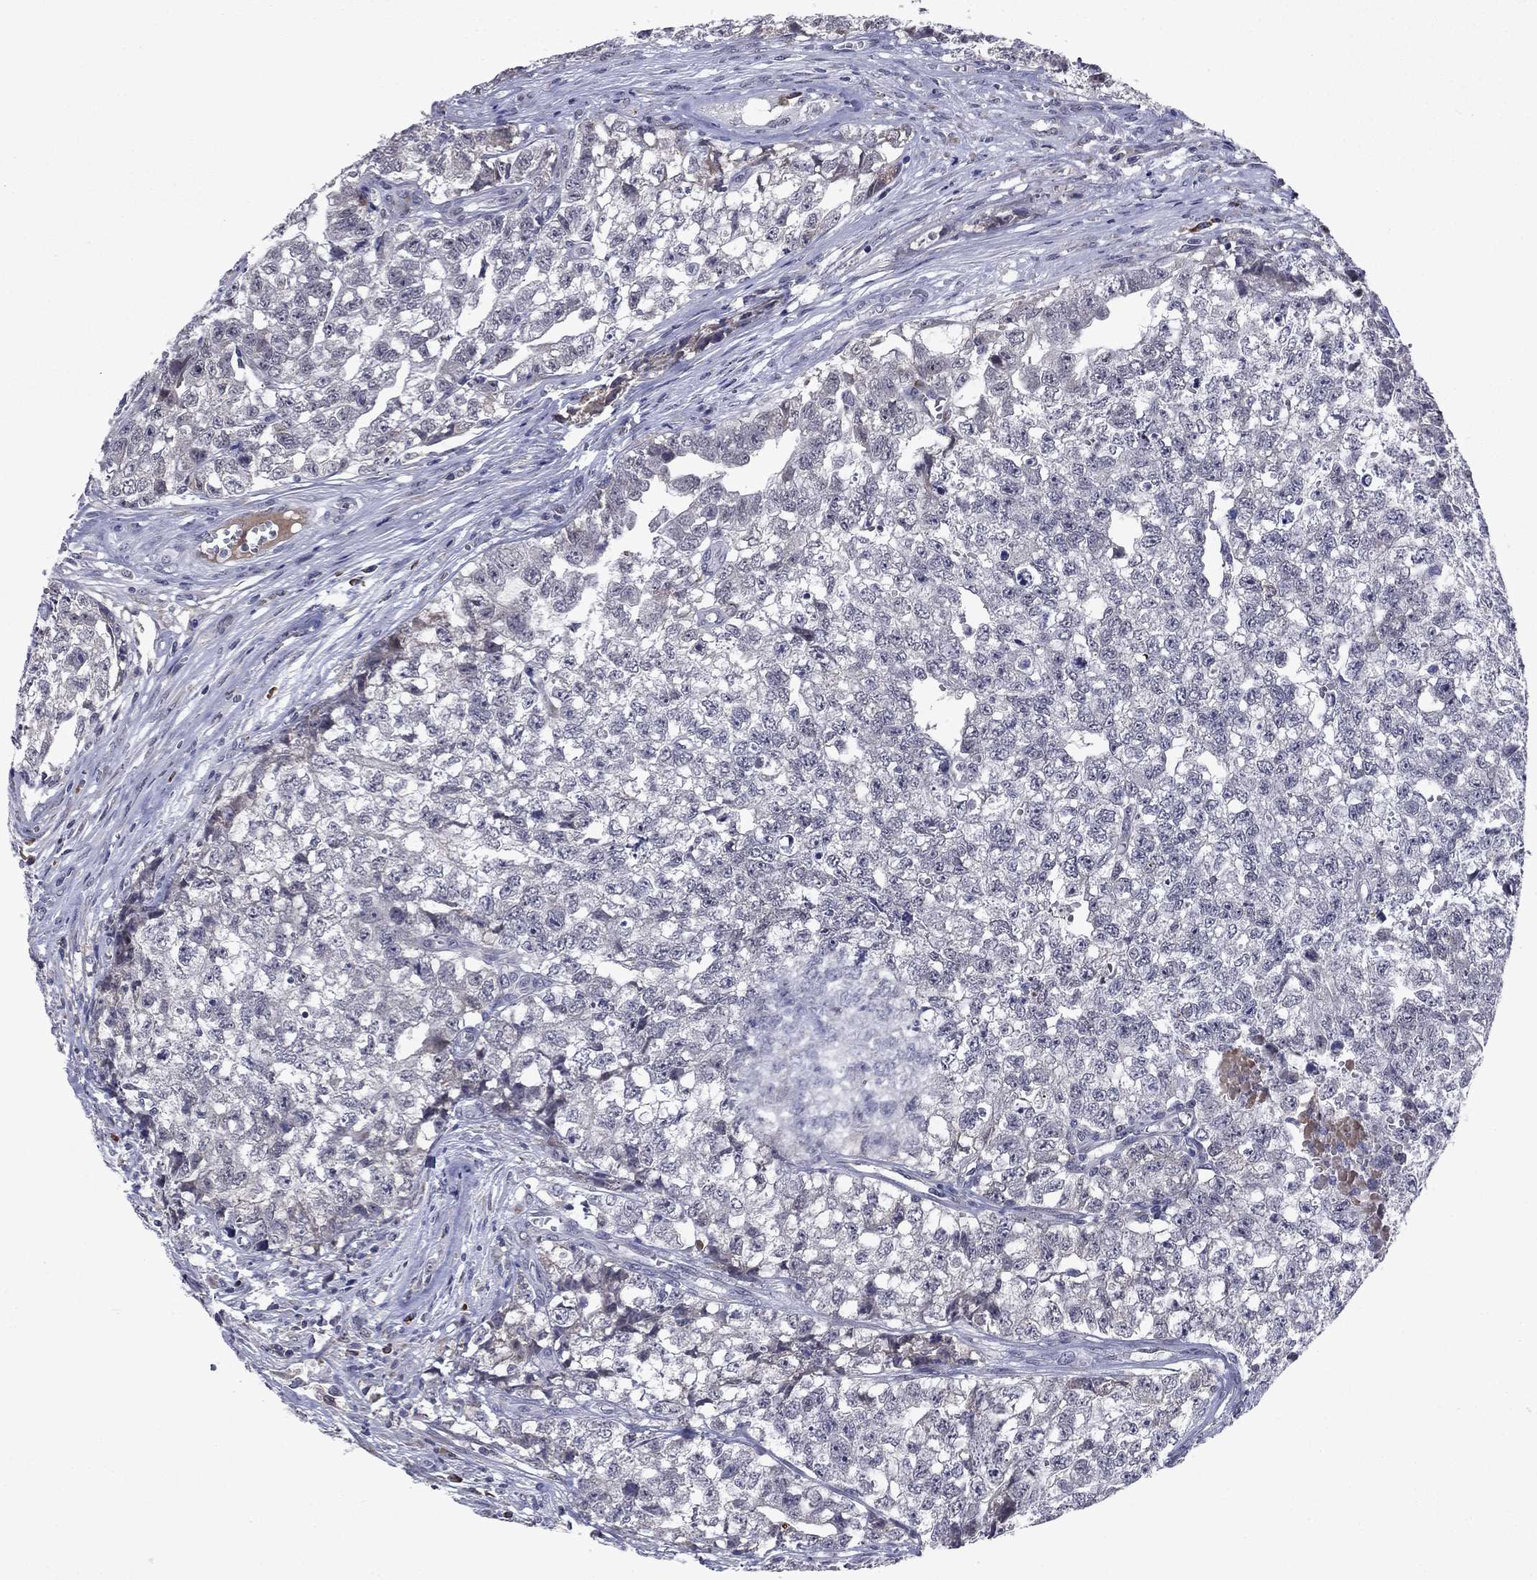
{"staining": {"intensity": "negative", "quantity": "none", "location": "none"}, "tissue": "testis cancer", "cell_type": "Tumor cells", "image_type": "cancer", "snomed": [{"axis": "morphology", "description": "Seminoma, NOS"}, {"axis": "morphology", "description": "Carcinoma, Embryonal, NOS"}, {"axis": "topography", "description": "Testis"}], "caption": "High magnification brightfield microscopy of embryonal carcinoma (testis) stained with DAB (3,3'-diaminobenzidine) (brown) and counterstained with hematoxylin (blue): tumor cells show no significant positivity.", "gene": "ECM1", "patient": {"sex": "male", "age": 22}}